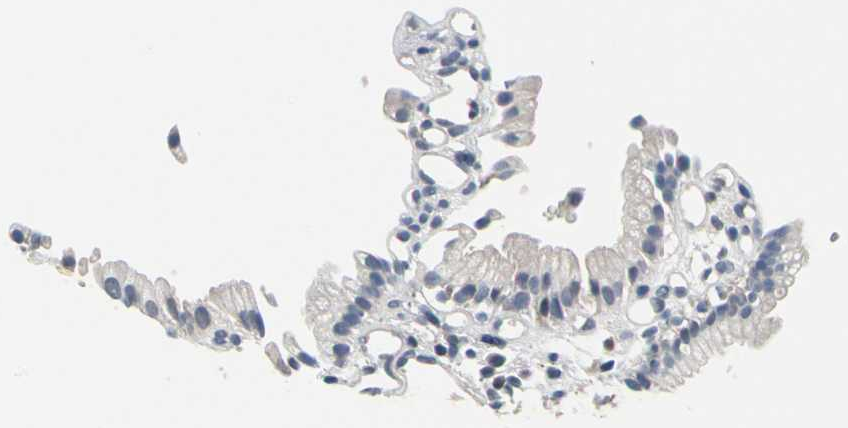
{"staining": {"intensity": "weak", "quantity": ">75%", "location": "cytoplasmic/membranous"}, "tissue": "gallbladder", "cell_type": "Glandular cells", "image_type": "normal", "snomed": [{"axis": "morphology", "description": "Normal tissue, NOS"}, {"axis": "topography", "description": "Gallbladder"}], "caption": "Gallbladder stained with DAB immunohistochemistry shows low levels of weak cytoplasmic/membranous expression in about >75% of glandular cells.", "gene": "PRDX6", "patient": {"sex": "male", "age": 65}}